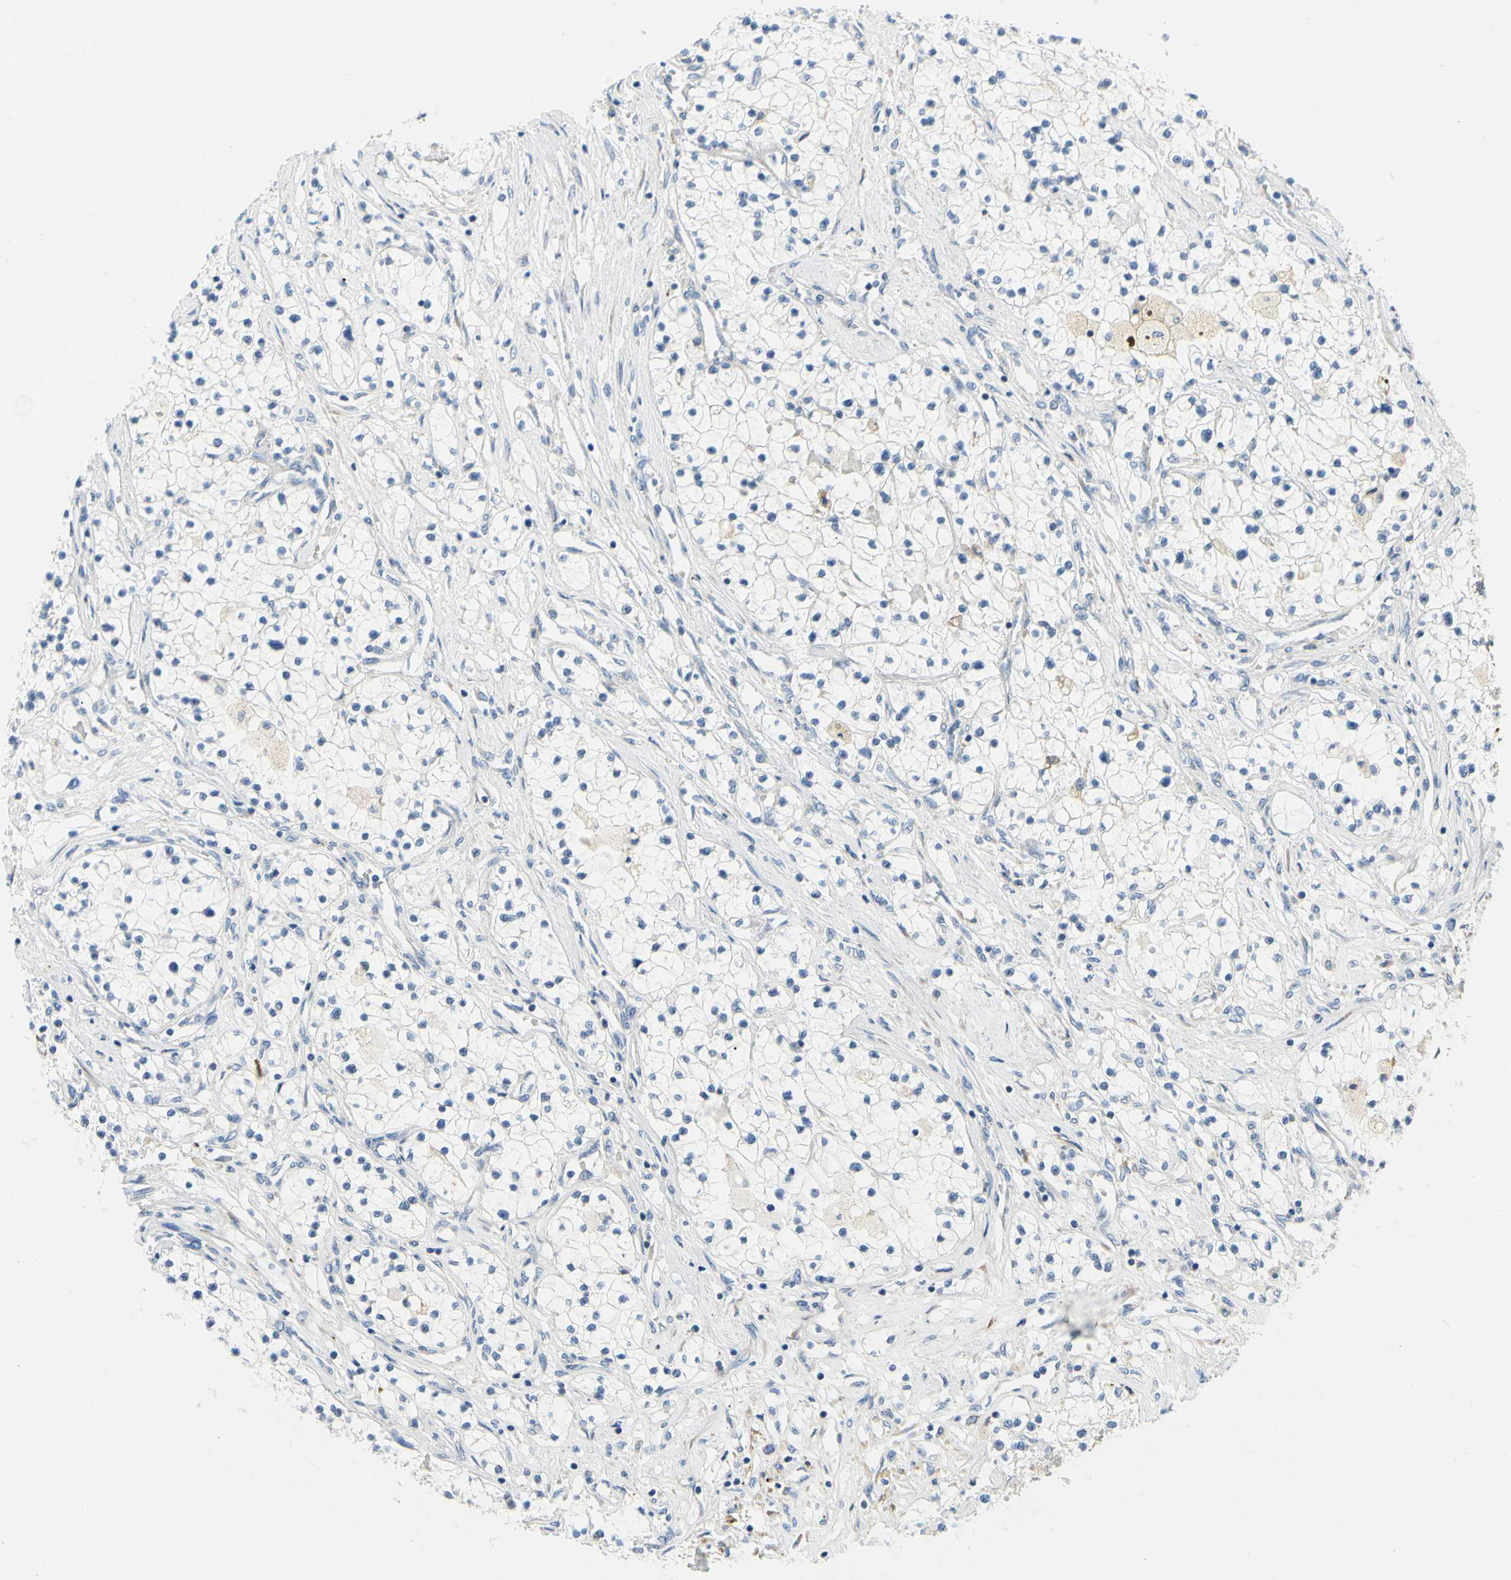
{"staining": {"intensity": "negative", "quantity": "none", "location": "none"}, "tissue": "renal cancer", "cell_type": "Tumor cells", "image_type": "cancer", "snomed": [{"axis": "morphology", "description": "Adenocarcinoma, NOS"}, {"axis": "topography", "description": "Kidney"}], "caption": "The micrograph demonstrates no staining of tumor cells in renal cancer.", "gene": "STXBP1", "patient": {"sex": "male", "age": 68}}